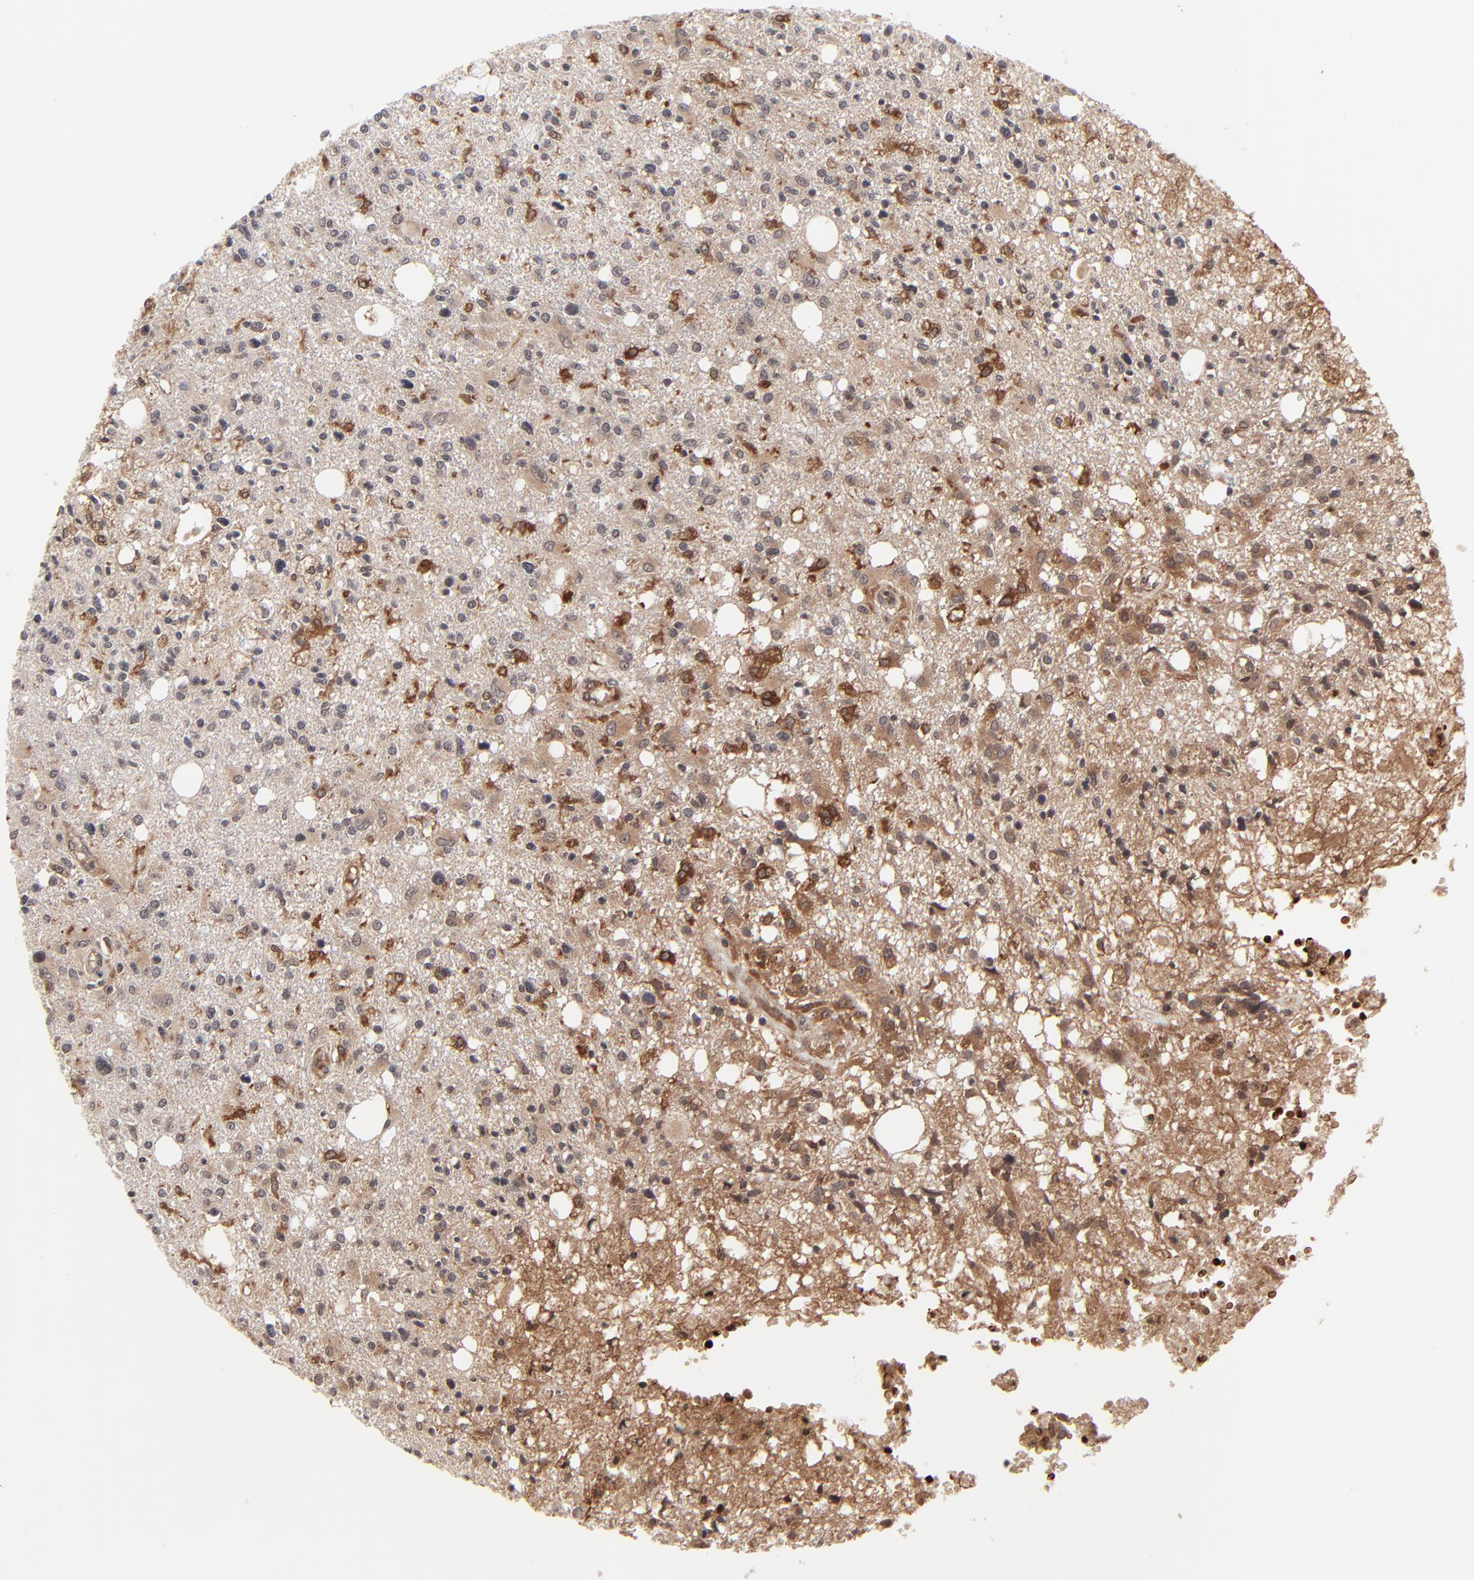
{"staining": {"intensity": "moderate", "quantity": "25%-75%", "location": "cytoplasmic/membranous,nuclear"}, "tissue": "glioma", "cell_type": "Tumor cells", "image_type": "cancer", "snomed": [{"axis": "morphology", "description": "Glioma, malignant, High grade"}, {"axis": "topography", "description": "Cerebral cortex"}], "caption": "Immunohistochemistry (IHC) photomicrograph of neoplastic tissue: glioma stained using immunohistochemistry (IHC) exhibits medium levels of moderate protein expression localized specifically in the cytoplasmic/membranous and nuclear of tumor cells, appearing as a cytoplasmic/membranous and nuclear brown color.", "gene": "CASP10", "patient": {"sex": "male", "age": 76}}